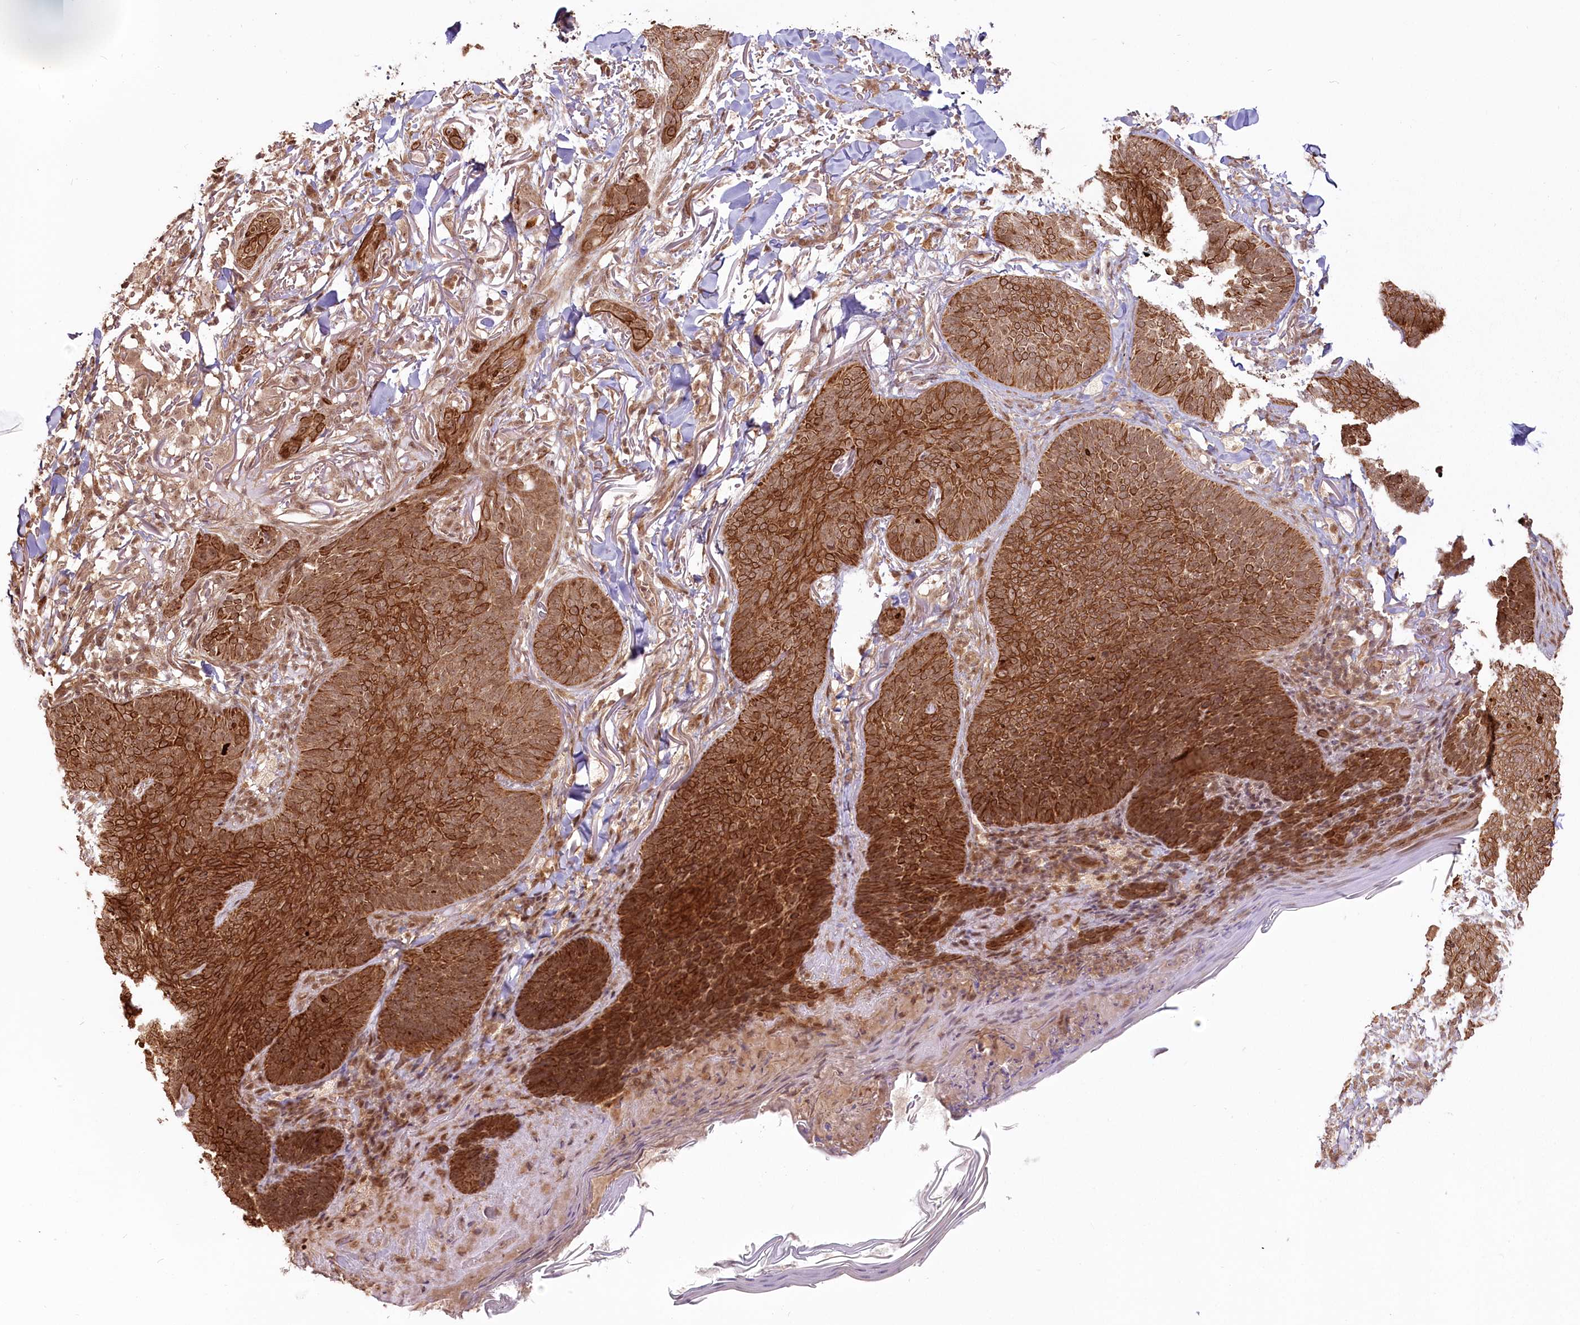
{"staining": {"intensity": "strong", "quantity": ">75%", "location": "cytoplasmic/membranous"}, "tissue": "skin cancer", "cell_type": "Tumor cells", "image_type": "cancer", "snomed": [{"axis": "morphology", "description": "Basal cell carcinoma"}, {"axis": "topography", "description": "Skin"}], "caption": "A high-resolution histopathology image shows immunohistochemistry staining of basal cell carcinoma (skin), which shows strong cytoplasmic/membranous positivity in about >75% of tumor cells.", "gene": "R3HDM2", "patient": {"sex": "male", "age": 85}}